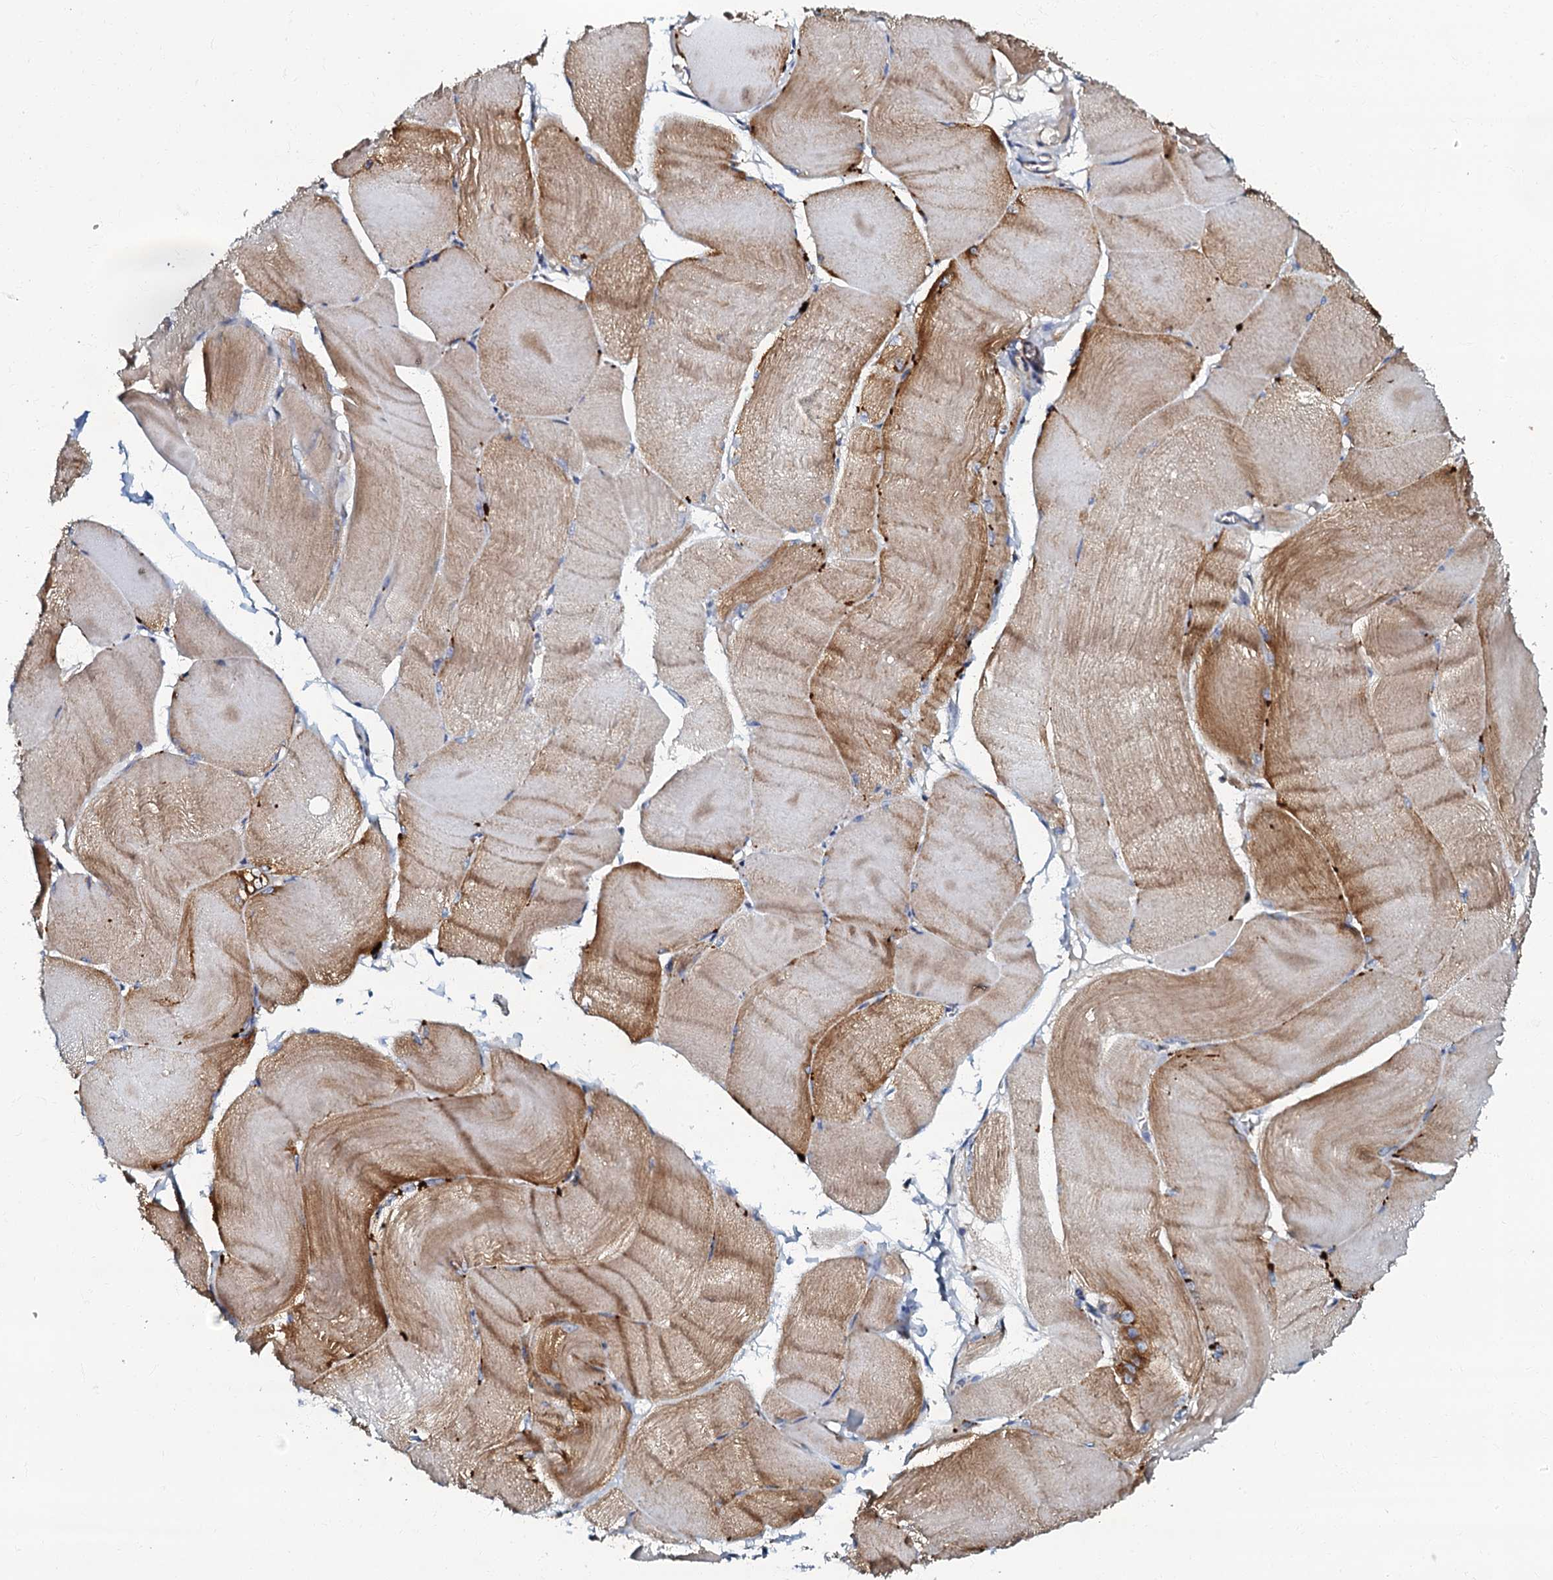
{"staining": {"intensity": "moderate", "quantity": "25%-75%", "location": "cytoplasmic/membranous"}, "tissue": "skeletal muscle", "cell_type": "Myocytes", "image_type": "normal", "snomed": [{"axis": "morphology", "description": "Normal tissue, NOS"}, {"axis": "morphology", "description": "Basal cell carcinoma"}, {"axis": "topography", "description": "Skeletal muscle"}], "caption": "DAB immunohistochemical staining of benign skeletal muscle displays moderate cytoplasmic/membranous protein positivity in about 25%-75% of myocytes. The staining is performed using DAB (3,3'-diaminobenzidine) brown chromogen to label protein expression. The nuclei are counter-stained blue using hematoxylin.", "gene": "NDUFA12", "patient": {"sex": "female", "age": 64}}